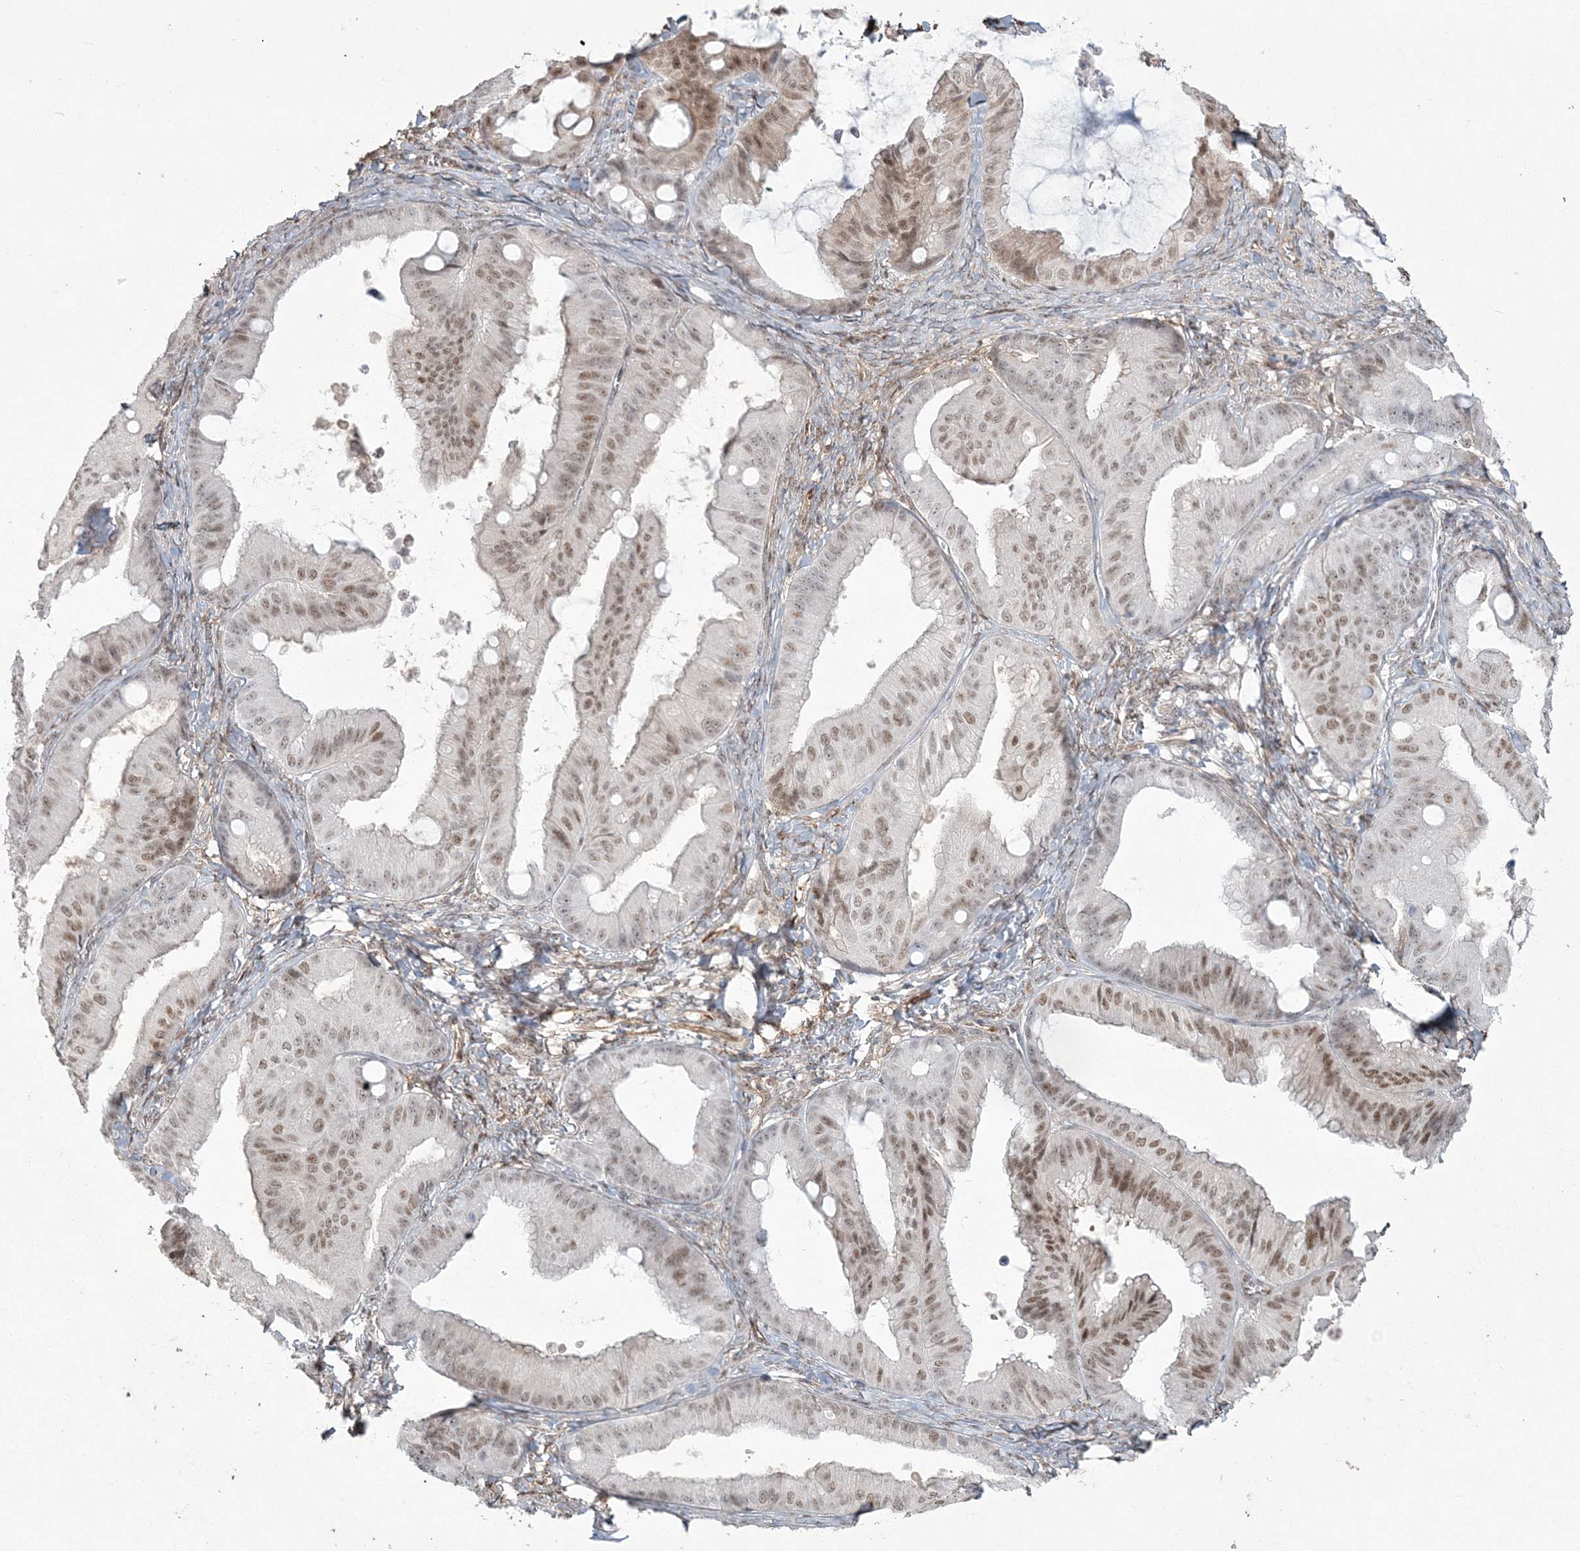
{"staining": {"intensity": "moderate", "quantity": ">75%", "location": "nuclear"}, "tissue": "ovarian cancer", "cell_type": "Tumor cells", "image_type": "cancer", "snomed": [{"axis": "morphology", "description": "Cystadenocarcinoma, mucinous, NOS"}, {"axis": "topography", "description": "Ovary"}], "caption": "A high-resolution image shows immunohistochemistry (IHC) staining of ovarian cancer (mucinous cystadenocarcinoma), which exhibits moderate nuclear staining in approximately >75% of tumor cells.", "gene": "RBM17", "patient": {"sex": "female", "age": 71}}